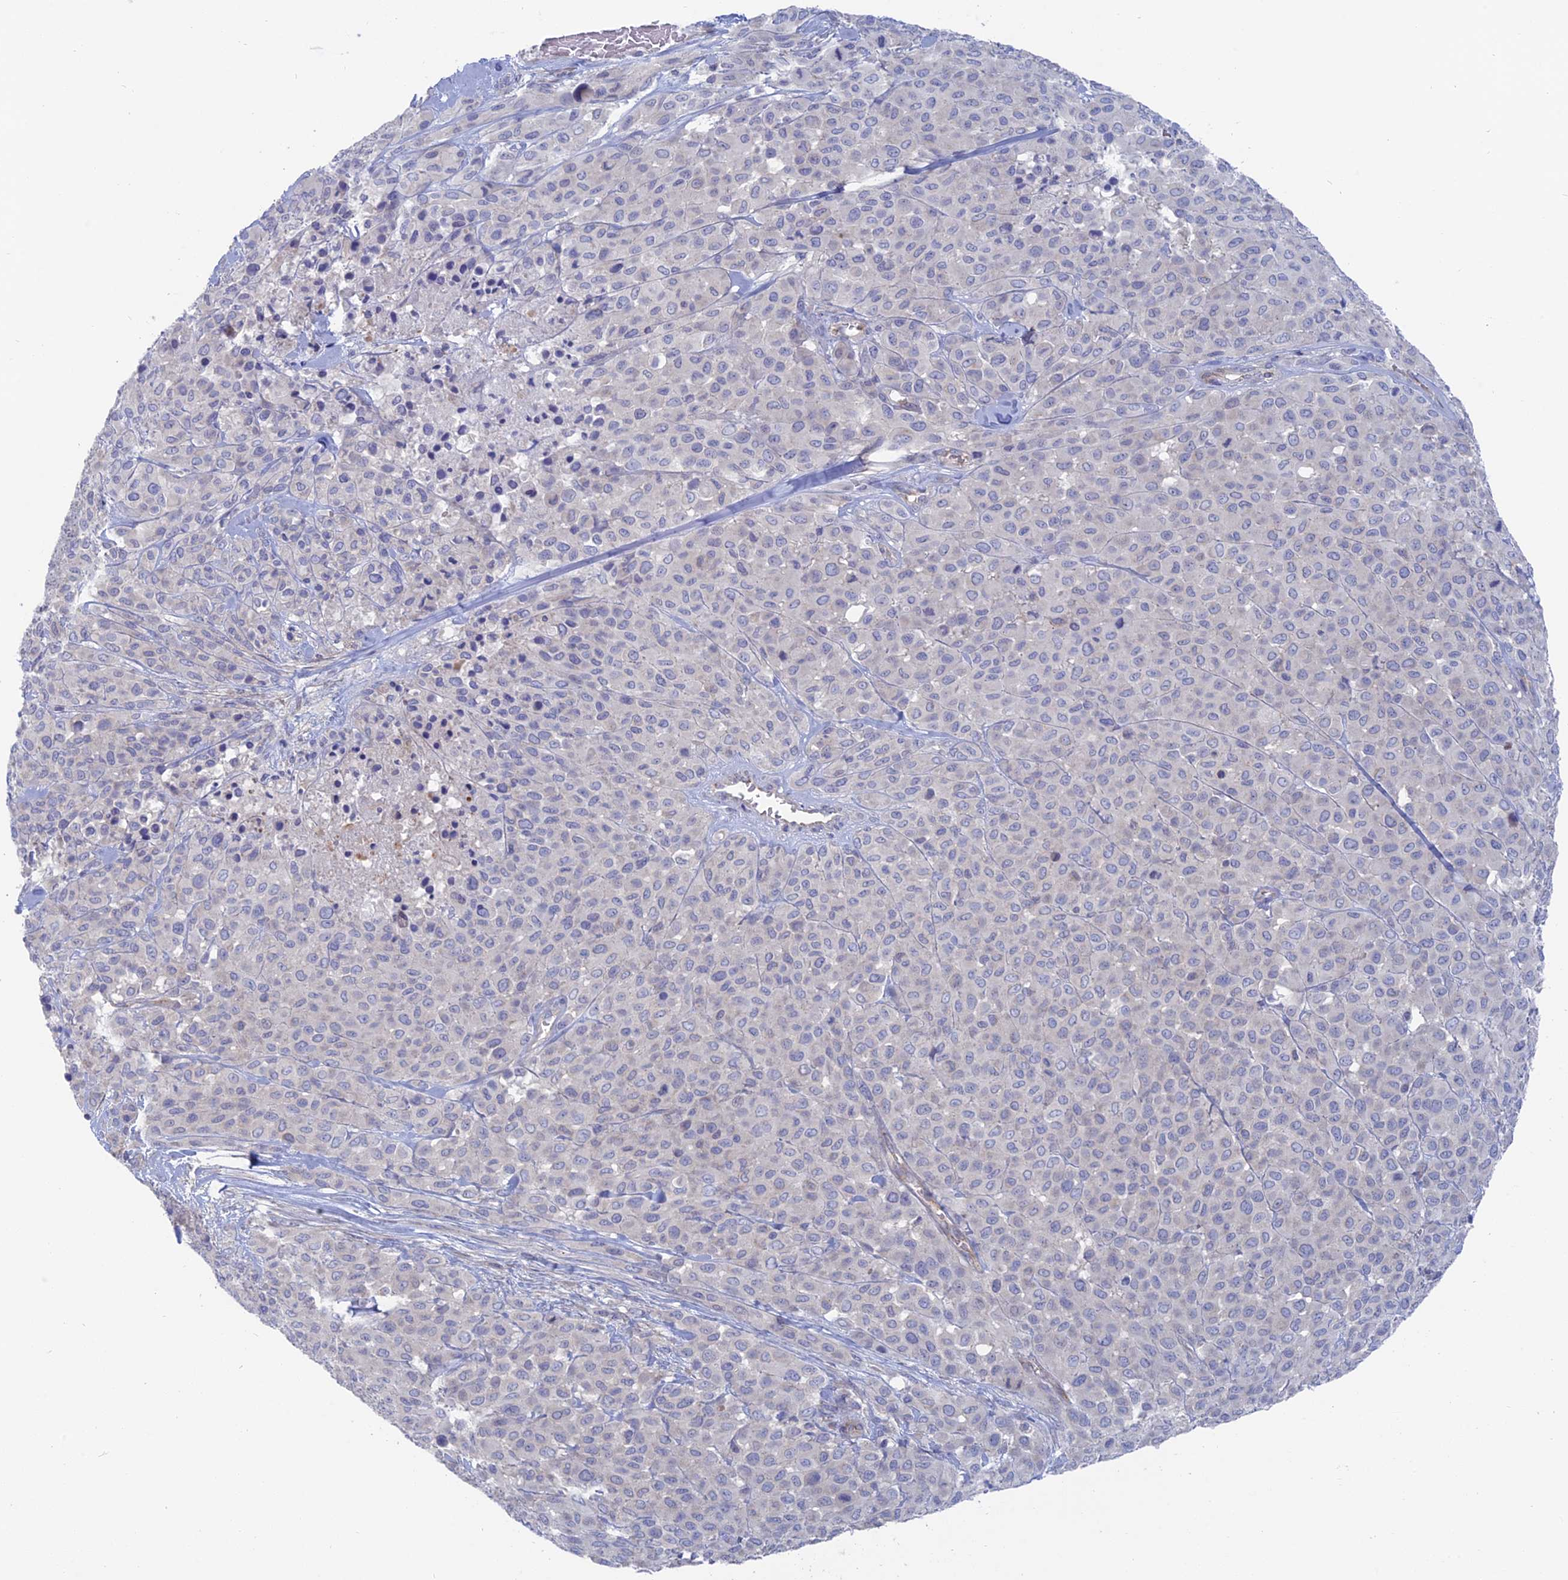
{"staining": {"intensity": "negative", "quantity": "none", "location": "none"}, "tissue": "melanoma", "cell_type": "Tumor cells", "image_type": "cancer", "snomed": [{"axis": "morphology", "description": "Malignant melanoma, Metastatic site"}, {"axis": "topography", "description": "Skin"}], "caption": "Tumor cells show no significant protein positivity in melanoma. The staining was performed using DAB to visualize the protein expression in brown, while the nuclei were stained in blue with hematoxylin (Magnification: 20x).", "gene": "TBC1D30", "patient": {"sex": "female", "age": 81}}